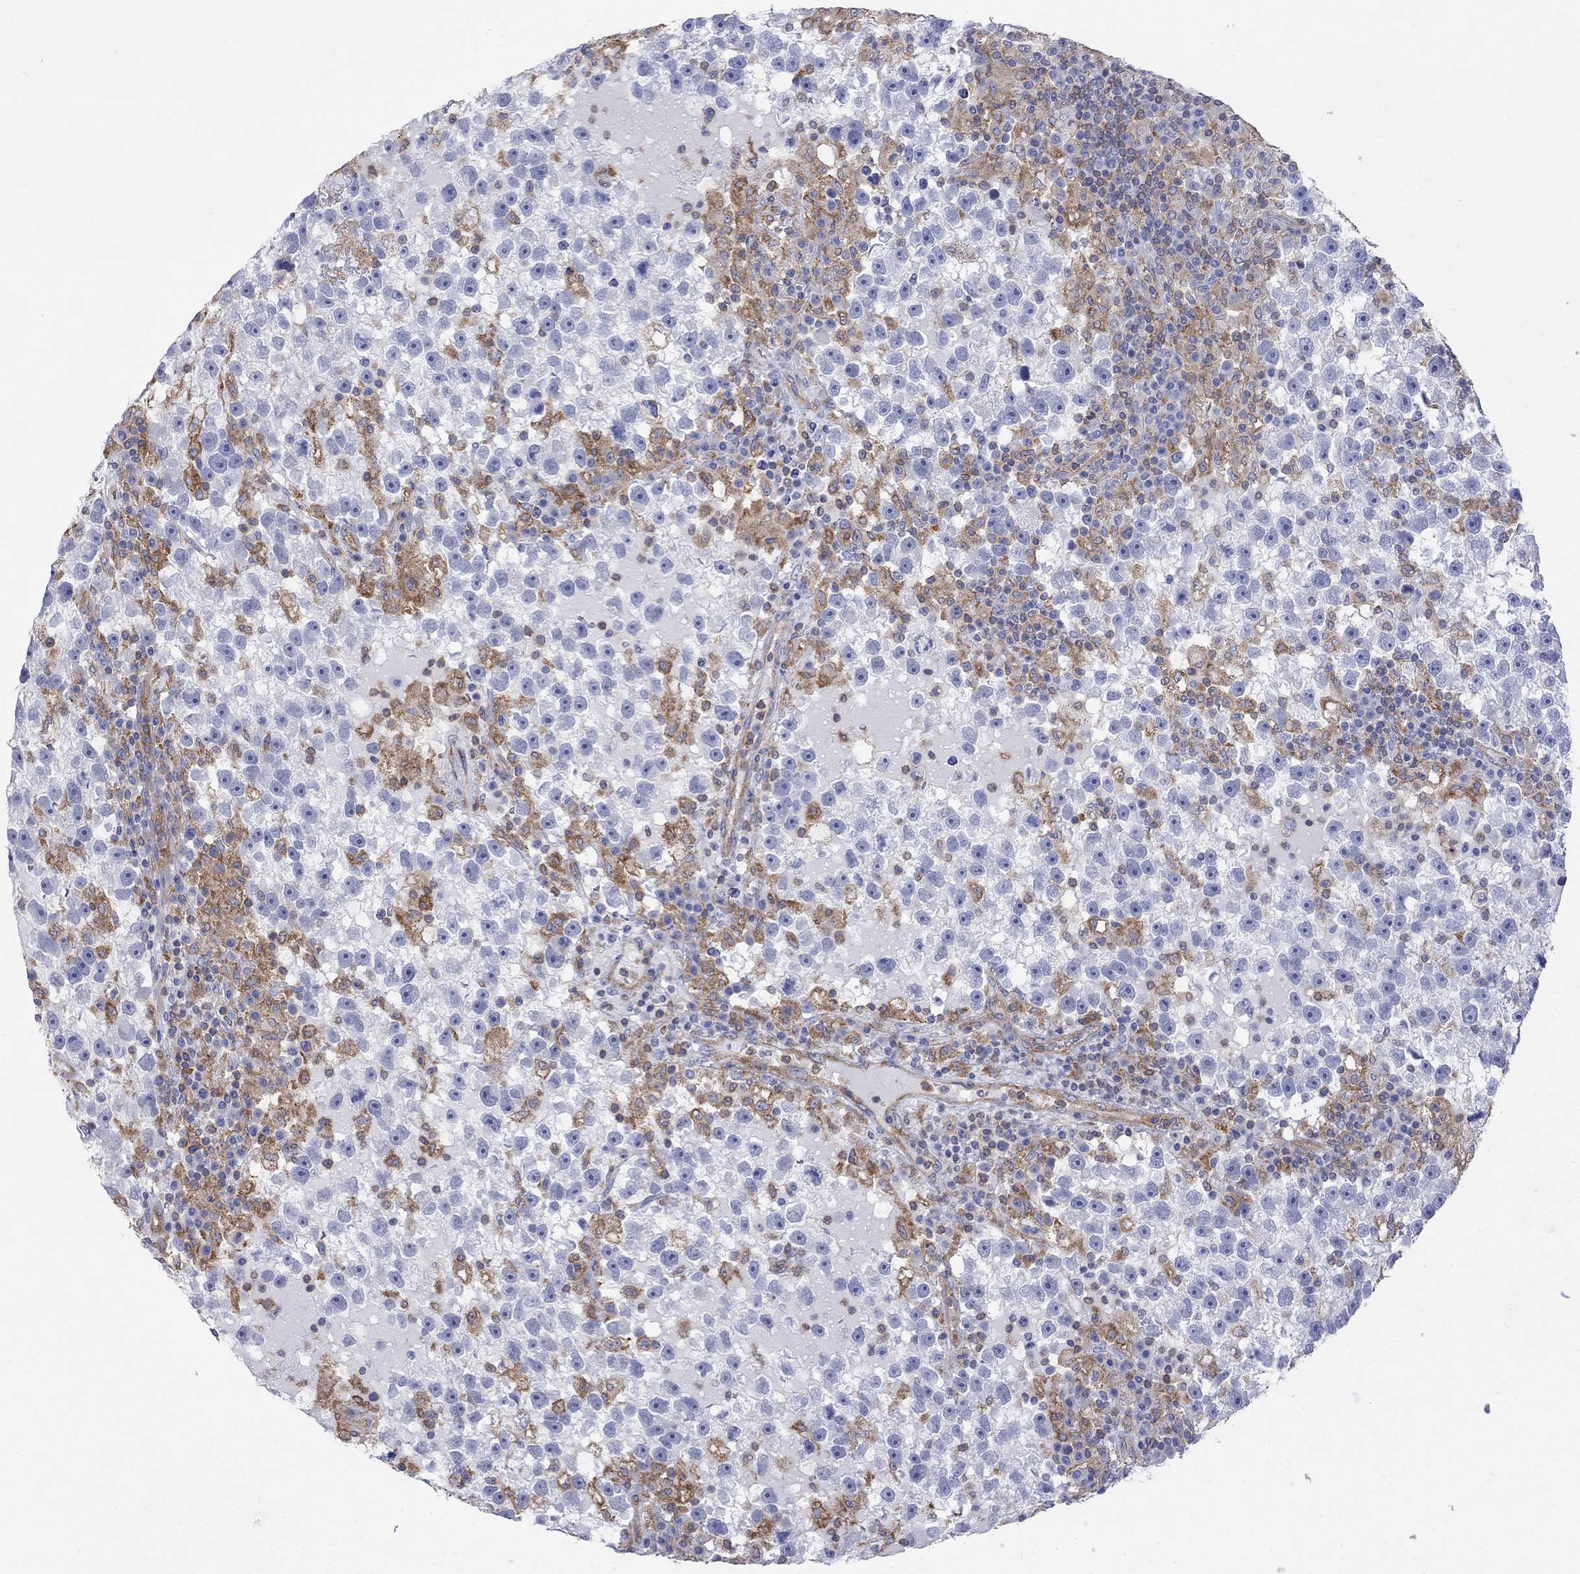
{"staining": {"intensity": "negative", "quantity": "none", "location": "none"}, "tissue": "testis cancer", "cell_type": "Tumor cells", "image_type": "cancer", "snomed": [{"axis": "morphology", "description": "Seminoma, NOS"}, {"axis": "topography", "description": "Testis"}], "caption": "A high-resolution photomicrograph shows immunohistochemistry staining of testis cancer, which shows no significant positivity in tumor cells.", "gene": "ABI3", "patient": {"sex": "male", "age": 47}}